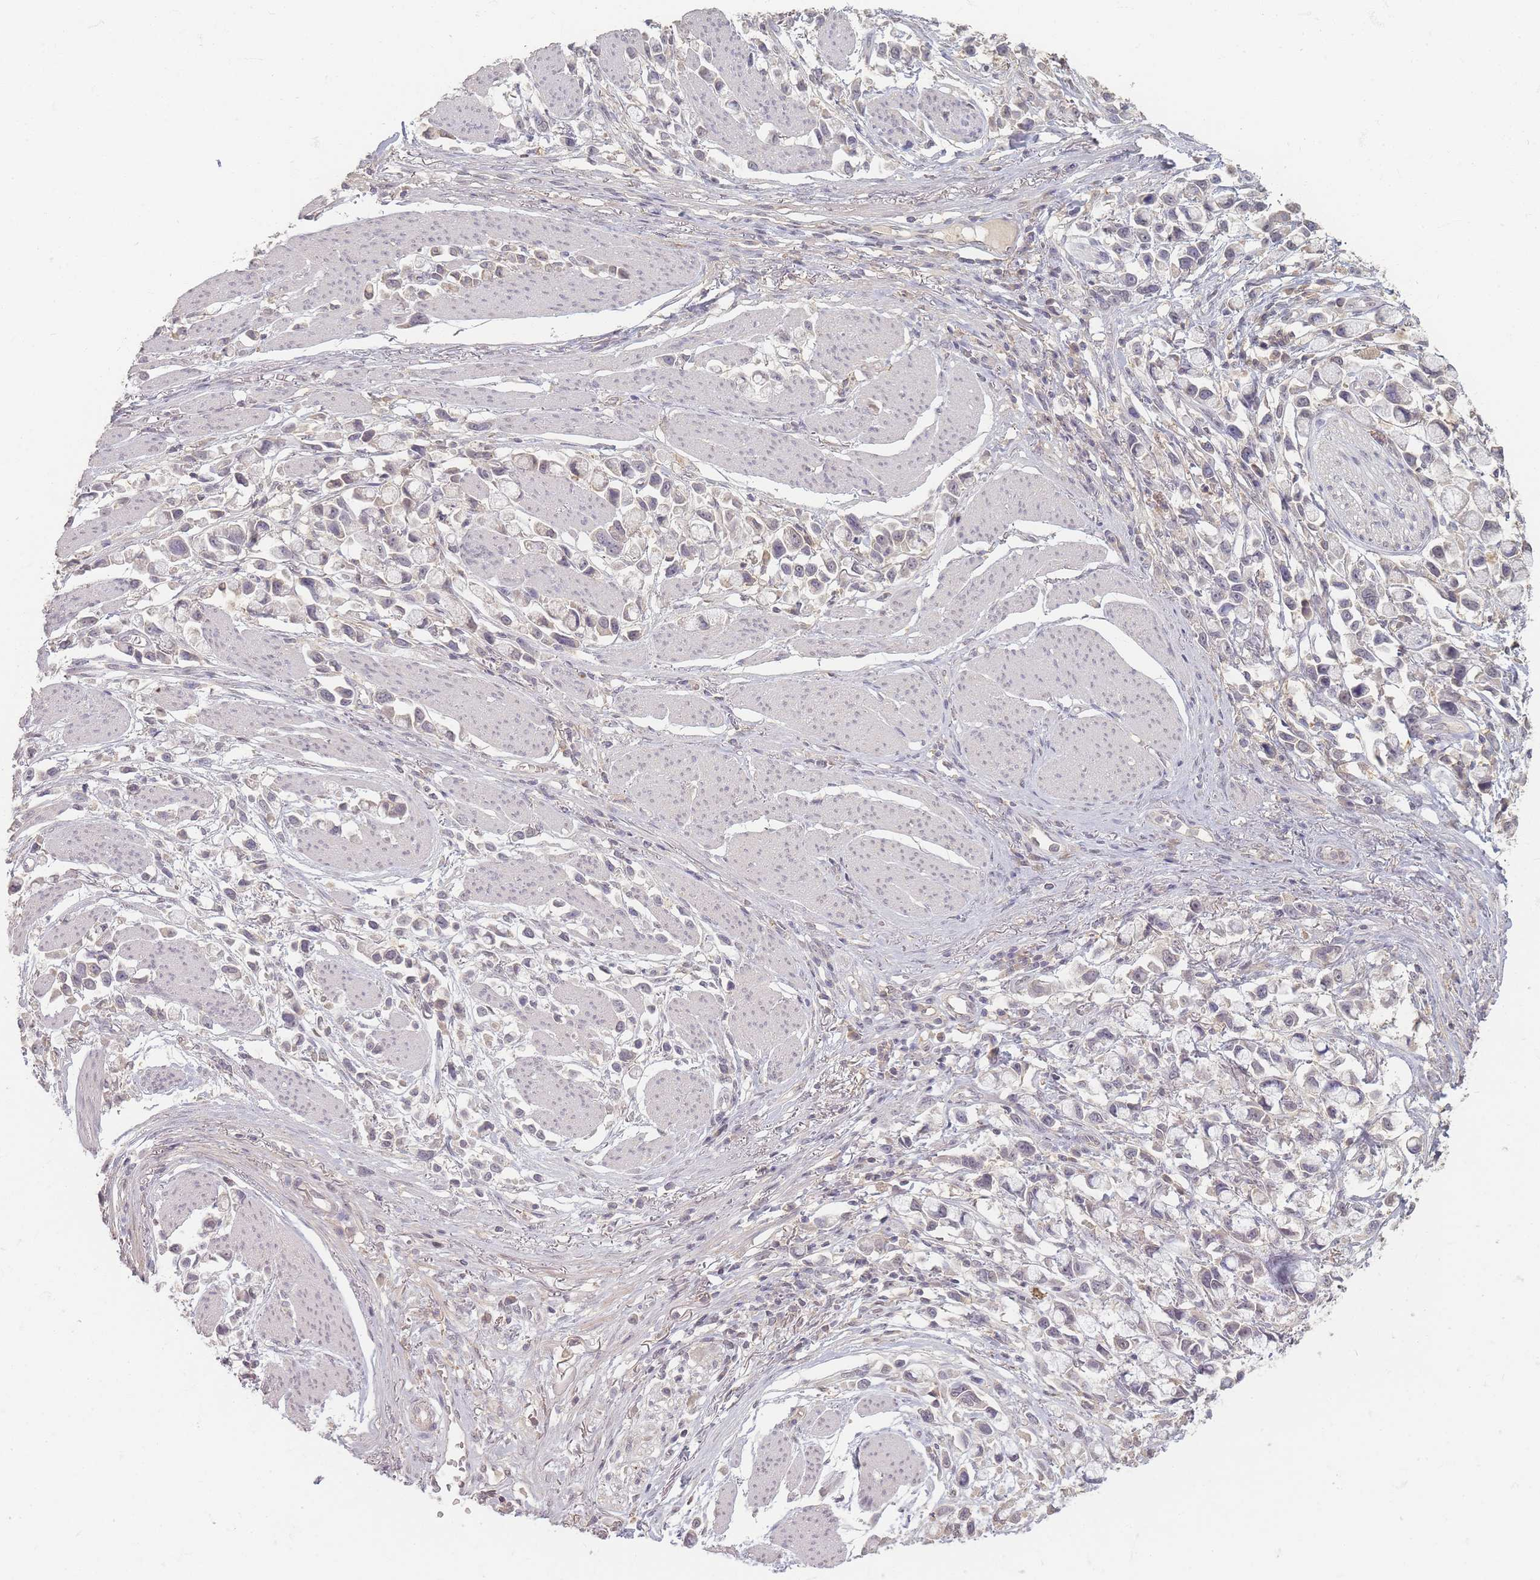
{"staining": {"intensity": "negative", "quantity": "none", "location": "none"}, "tissue": "stomach cancer", "cell_type": "Tumor cells", "image_type": "cancer", "snomed": [{"axis": "morphology", "description": "Adenocarcinoma, NOS"}, {"axis": "topography", "description": "Stomach"}], "caption": "Human stomach cancer (adenocarcinoma) stained for a protein using IHC shows no positivity in tumor cells.", "gene": "RFTN1", "patient": {"sex": "female", "age": 81}}